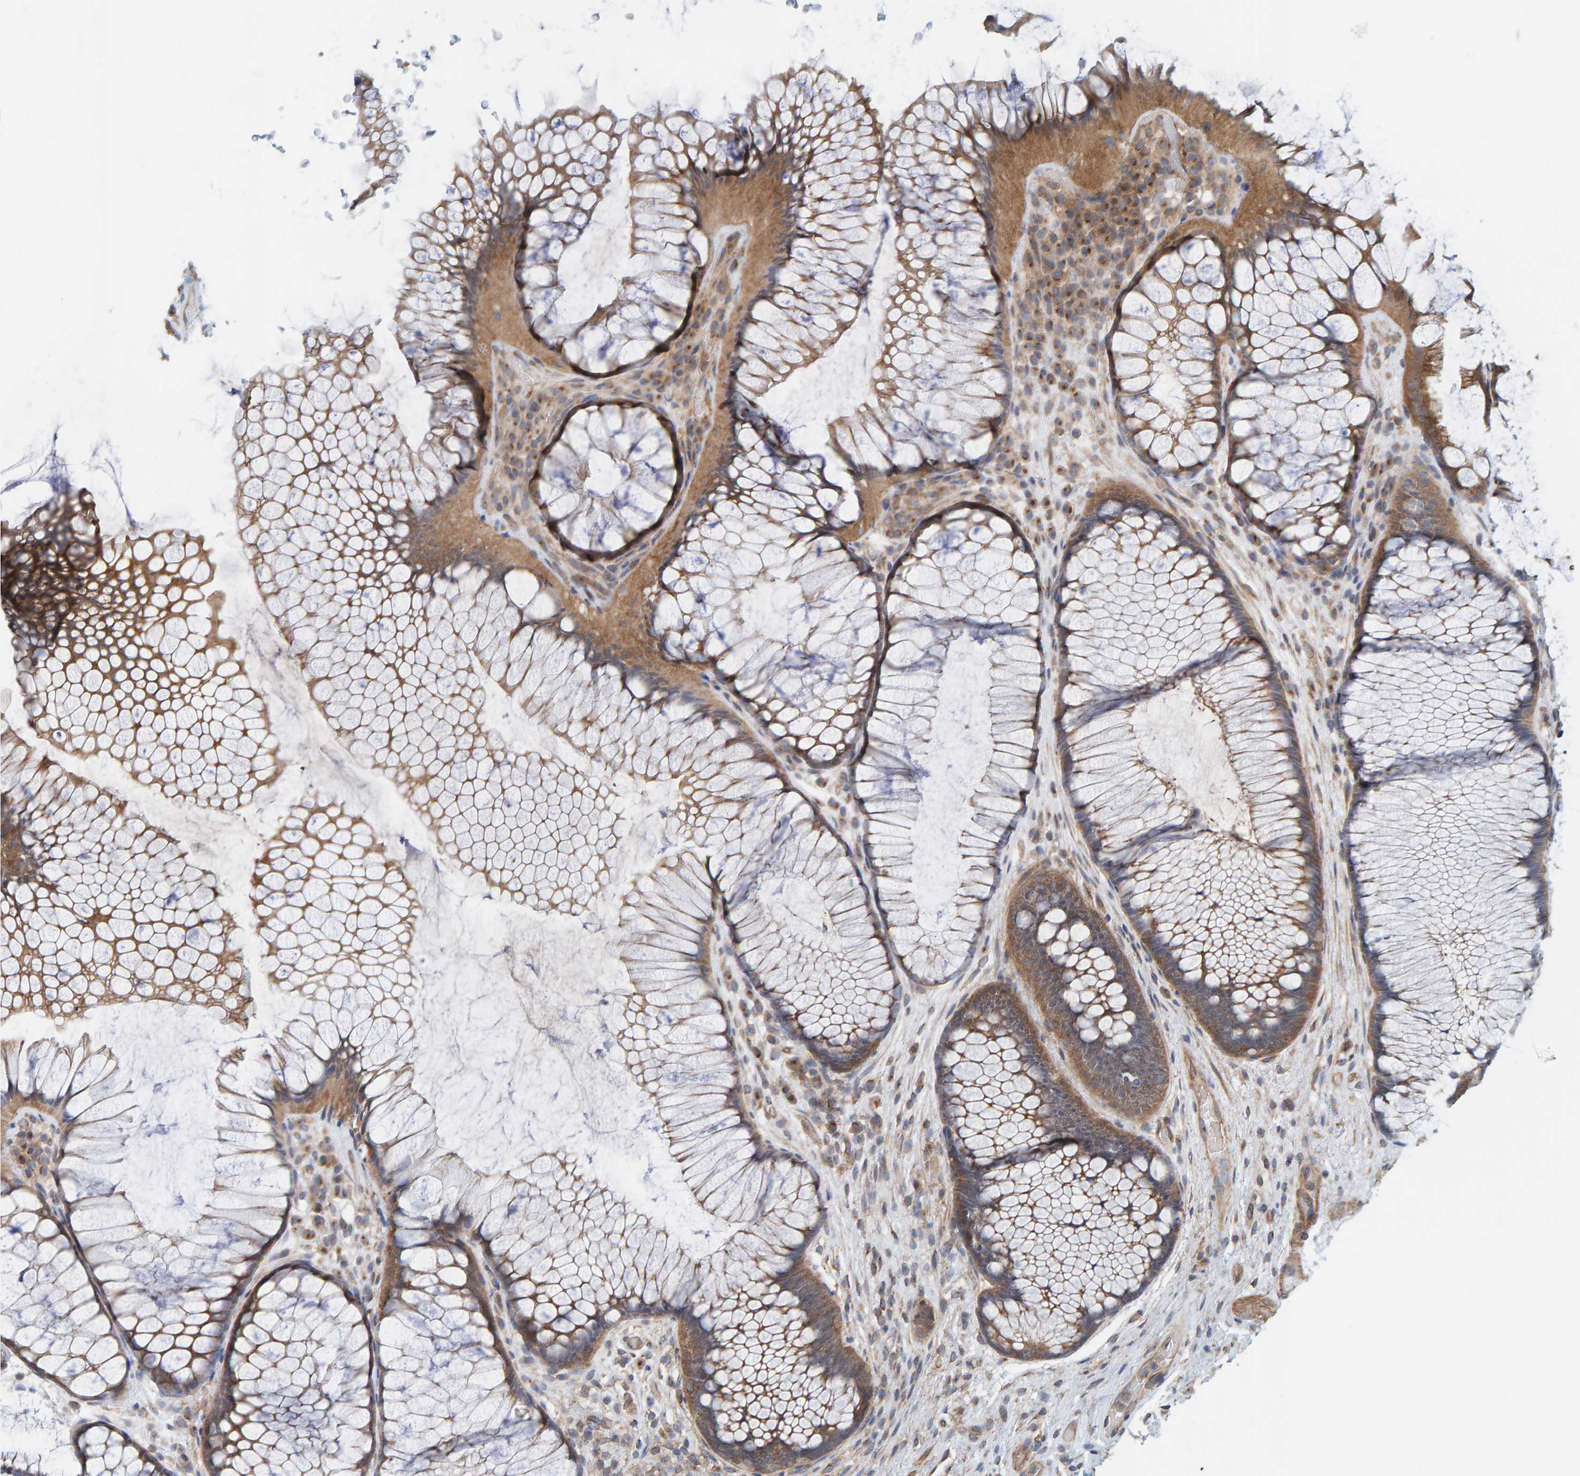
{"staining": {"intensity": "moderate", "quantity": ">75%", "location": "cytoplasmic/membranous"}, "tissue": "rectum", "cell_type": "Glandular cells", "image_type": "normal", "snomed": [{"axis": "morphology", "description": "Normal tissue, NOS"}, {"axis": "topography", "description": "Rectum"}], "caption": "Protein staining displays moderate cytoplasmic/membranous positivity in about >75% of glandular cells in unremarkable rectum.", "gene": "UBAP1", "patient": {"sex": "male", "age": 51}}